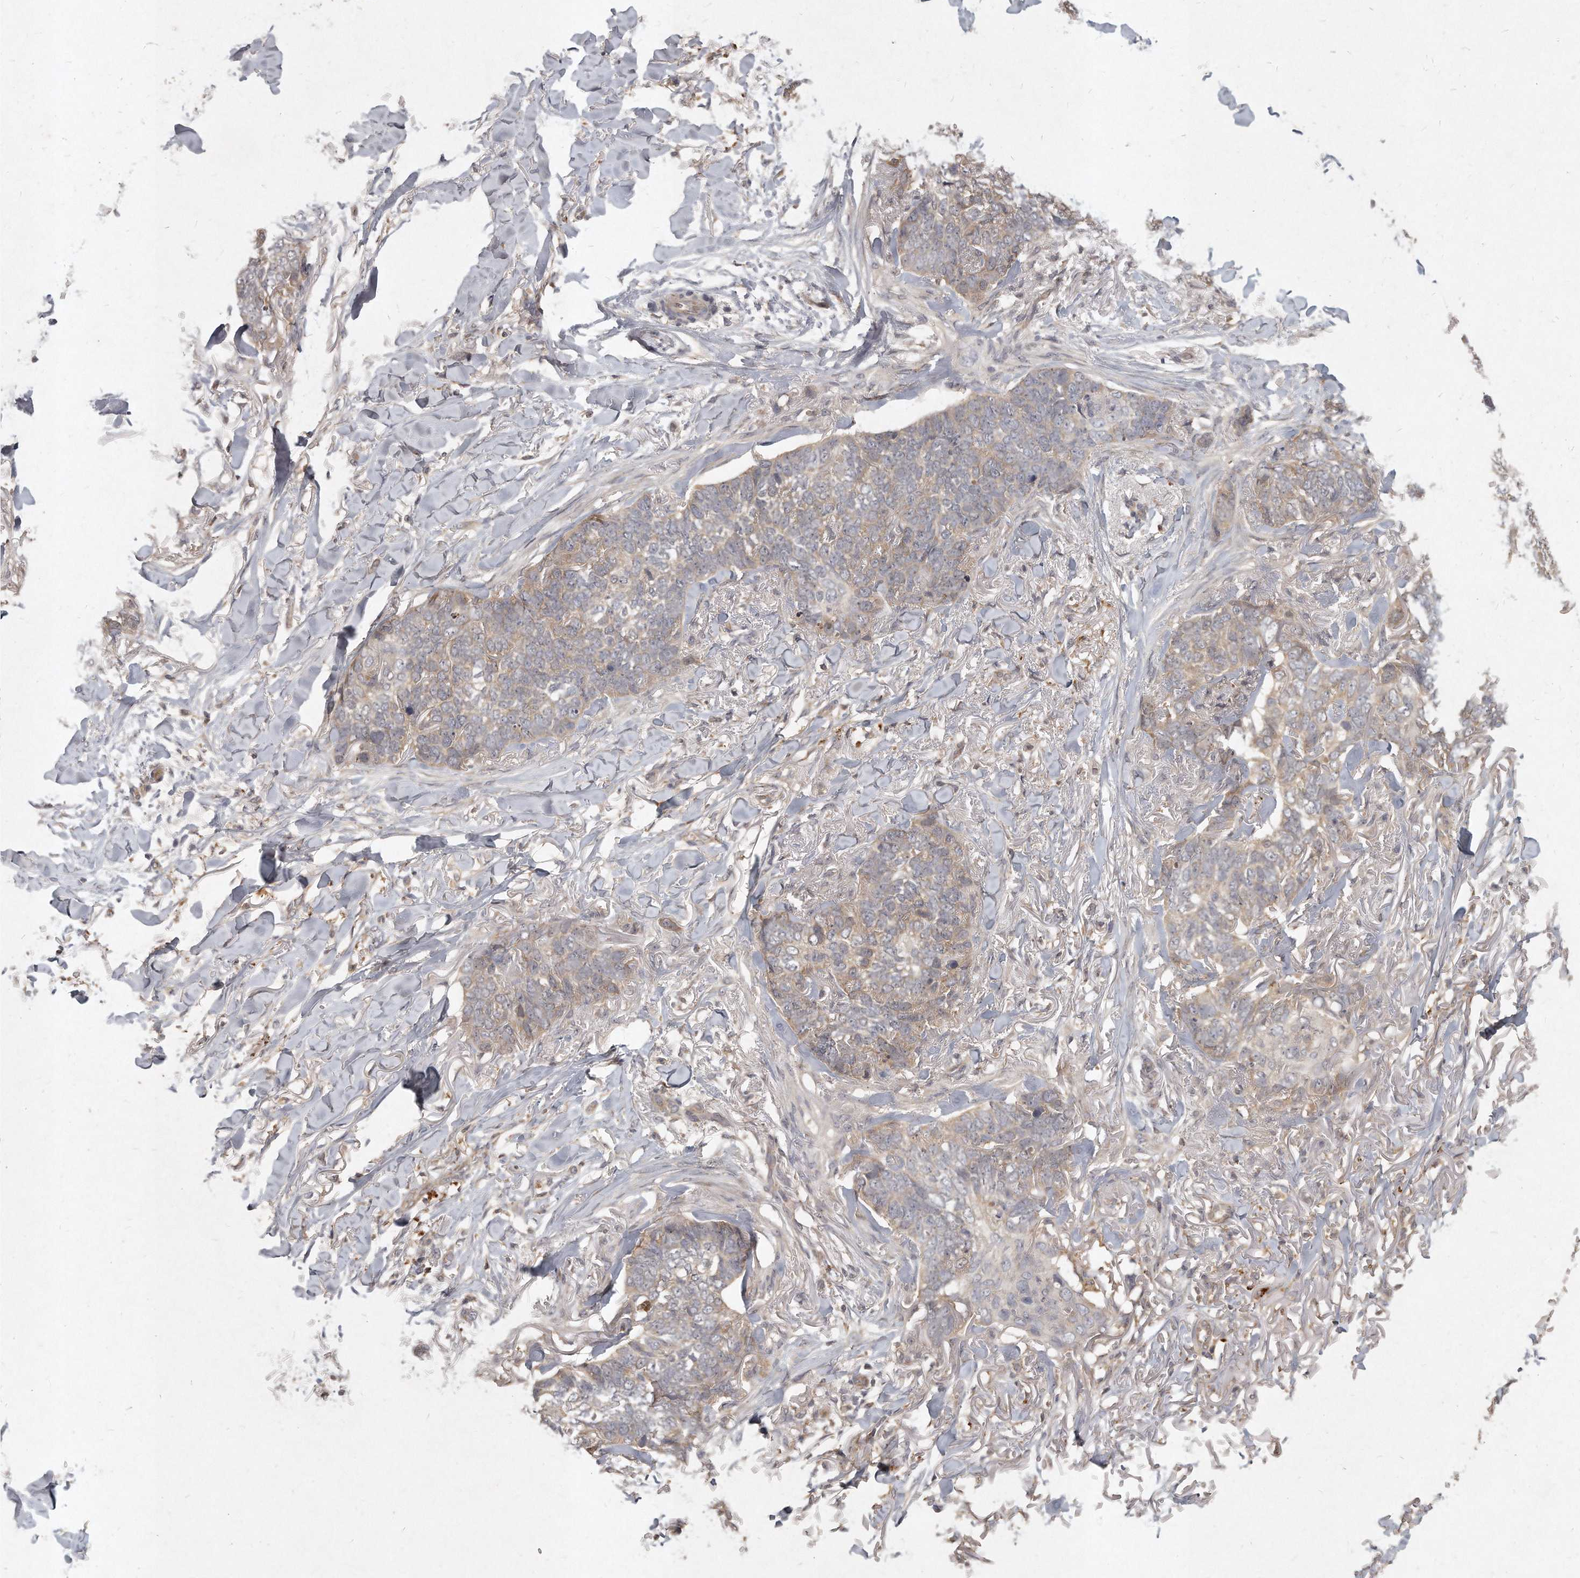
{"staining": {"intensity": "weak", "quantity": "25%-75%", "location": "cytoplasmic/membranous"}, "tissue": "skin cancer", "cell_type": "Tumor cells", "image_type": "cancer", "snomed": [{"axis": "morphology", "description": "Normal tissue, NOS"}, {"axis": "morphology", "description": "Basal cell carcinoma"}, {"axis": "topography", "description": "Skin"}], "caption": "High-power microscopy captured an IHC photomicrograph of skin cancer, revealing weak cytoplasmic/membranous expression in about 25%-75% of tumor cells.", "gene": "LGALS8", "patient": {"sex": "male", "age": 77}}